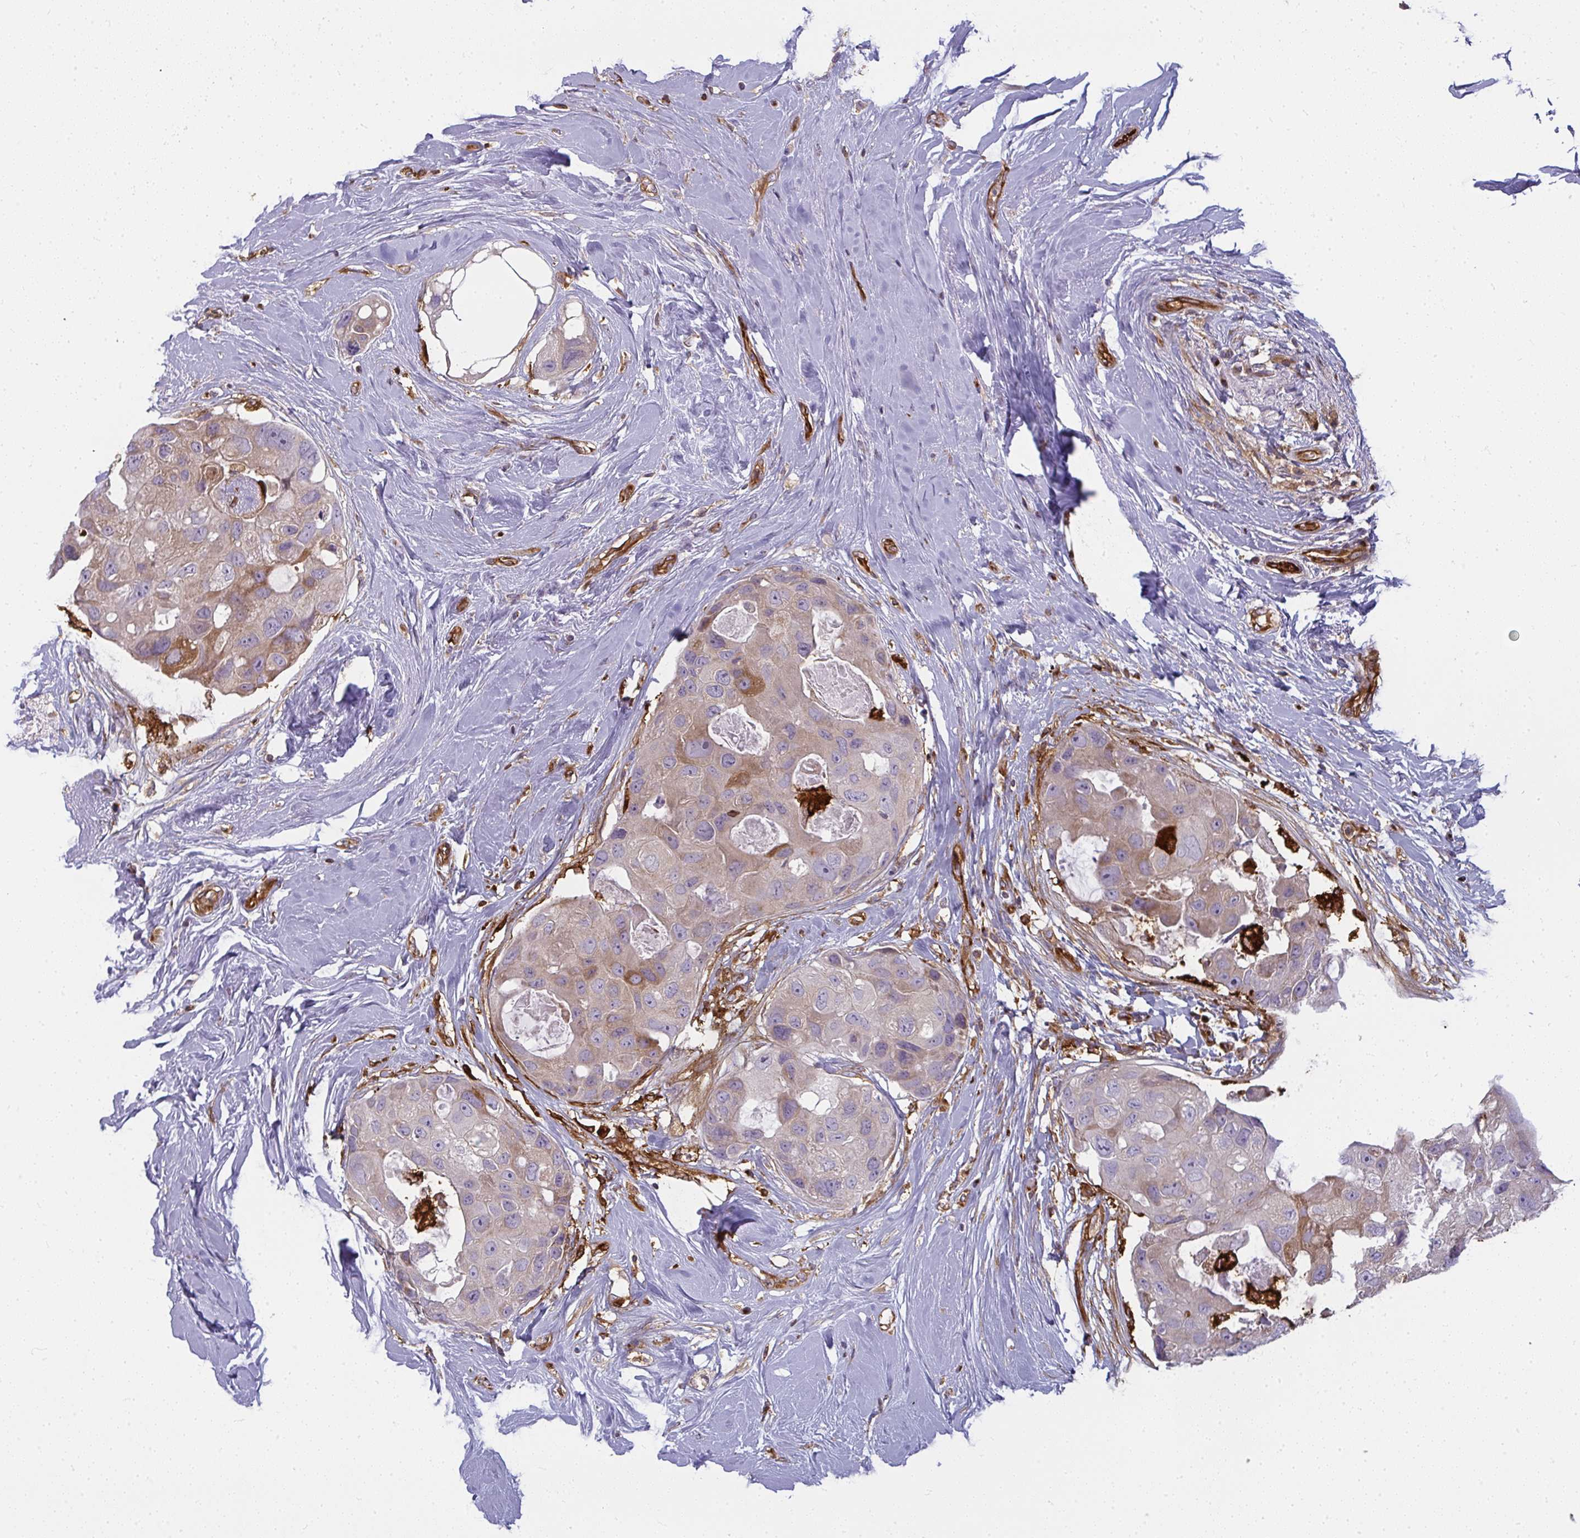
{"staining": {"intensity": "moderate", "quantity": "<25%", "location": "cytoplasmic/membranous"}, "tissue": "breast cancer", "cell_type": "Tumor cells", "image_type": "cancer", "snomed": [{"axis": "morphology", "description": "Duct carcinoma"}, {"axis": "topography", "description": "Breast"}], "caption": "DAB immunohistochemical staining of human breast cancer (infiltrating ductal carcinoma) reveals moderate cytoplasmic/membranous protein expression in approximately <25% of tumor cells. Using DAB (brown) and hematoxylin (blue) stains, captured at high magnification using brightfield microscopy.", "gene": "IFIT3", "patient": {"sex": "female", "age": 43}}